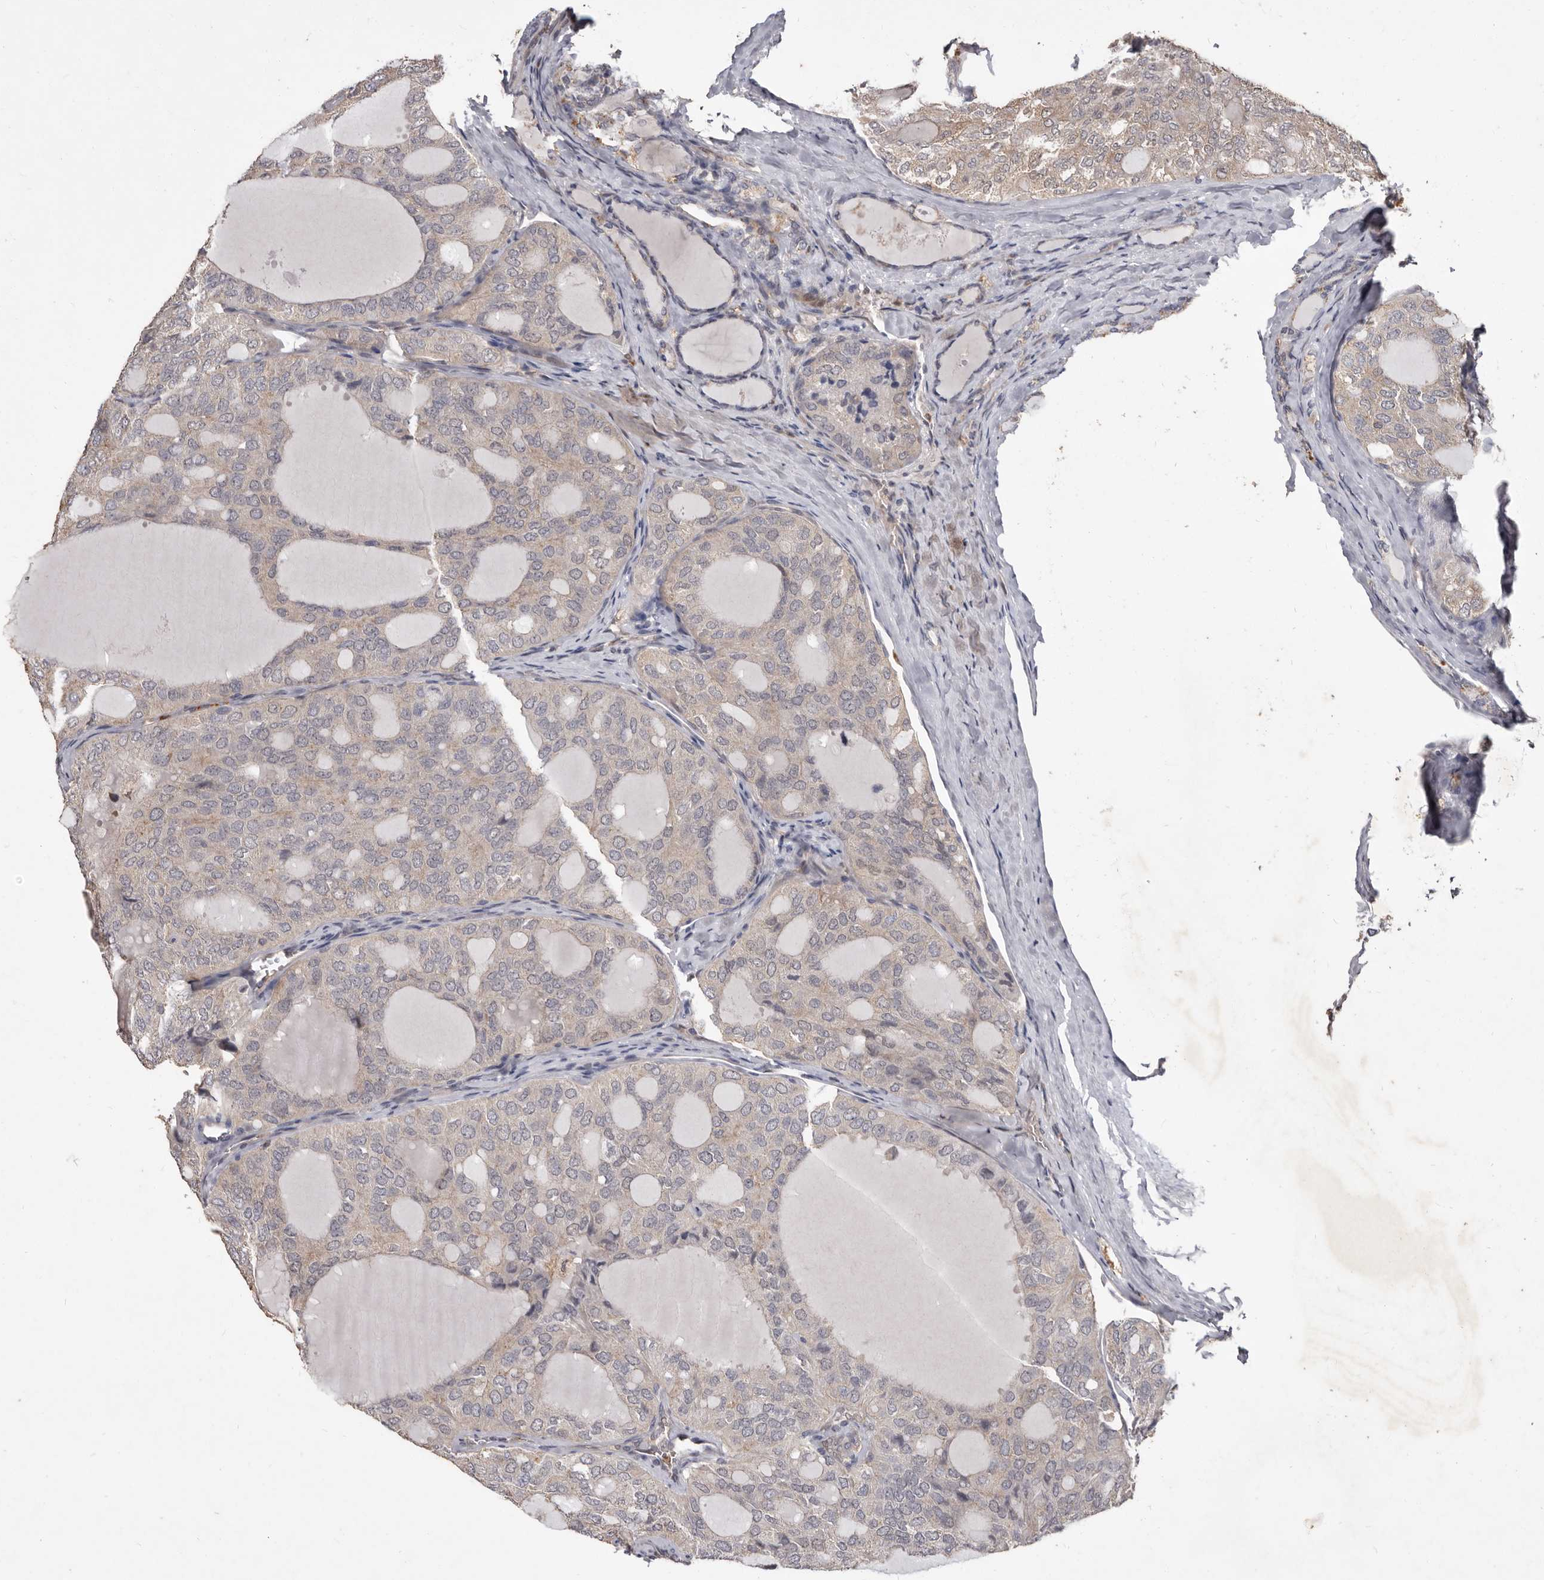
{"staining": {"intensity": "weak", "quantity": "<25%", "location": "cytoplasmic/membranous"}, "tissue": "thyroid cancer", "cell_type": "Tumor cells", "image_type": "cancer", "snomed": [{"axis": "morphology", "description": "Follicular adenoma carcinoma, NOS"}, {"axis": "topography", "description": "Thyroid gland"}], "caption": "IHC of human thyroid cancer exhibits no positivity in tumor cells.", "gene": "ACLY", "patient": {"sex": "male", "age": 75}}